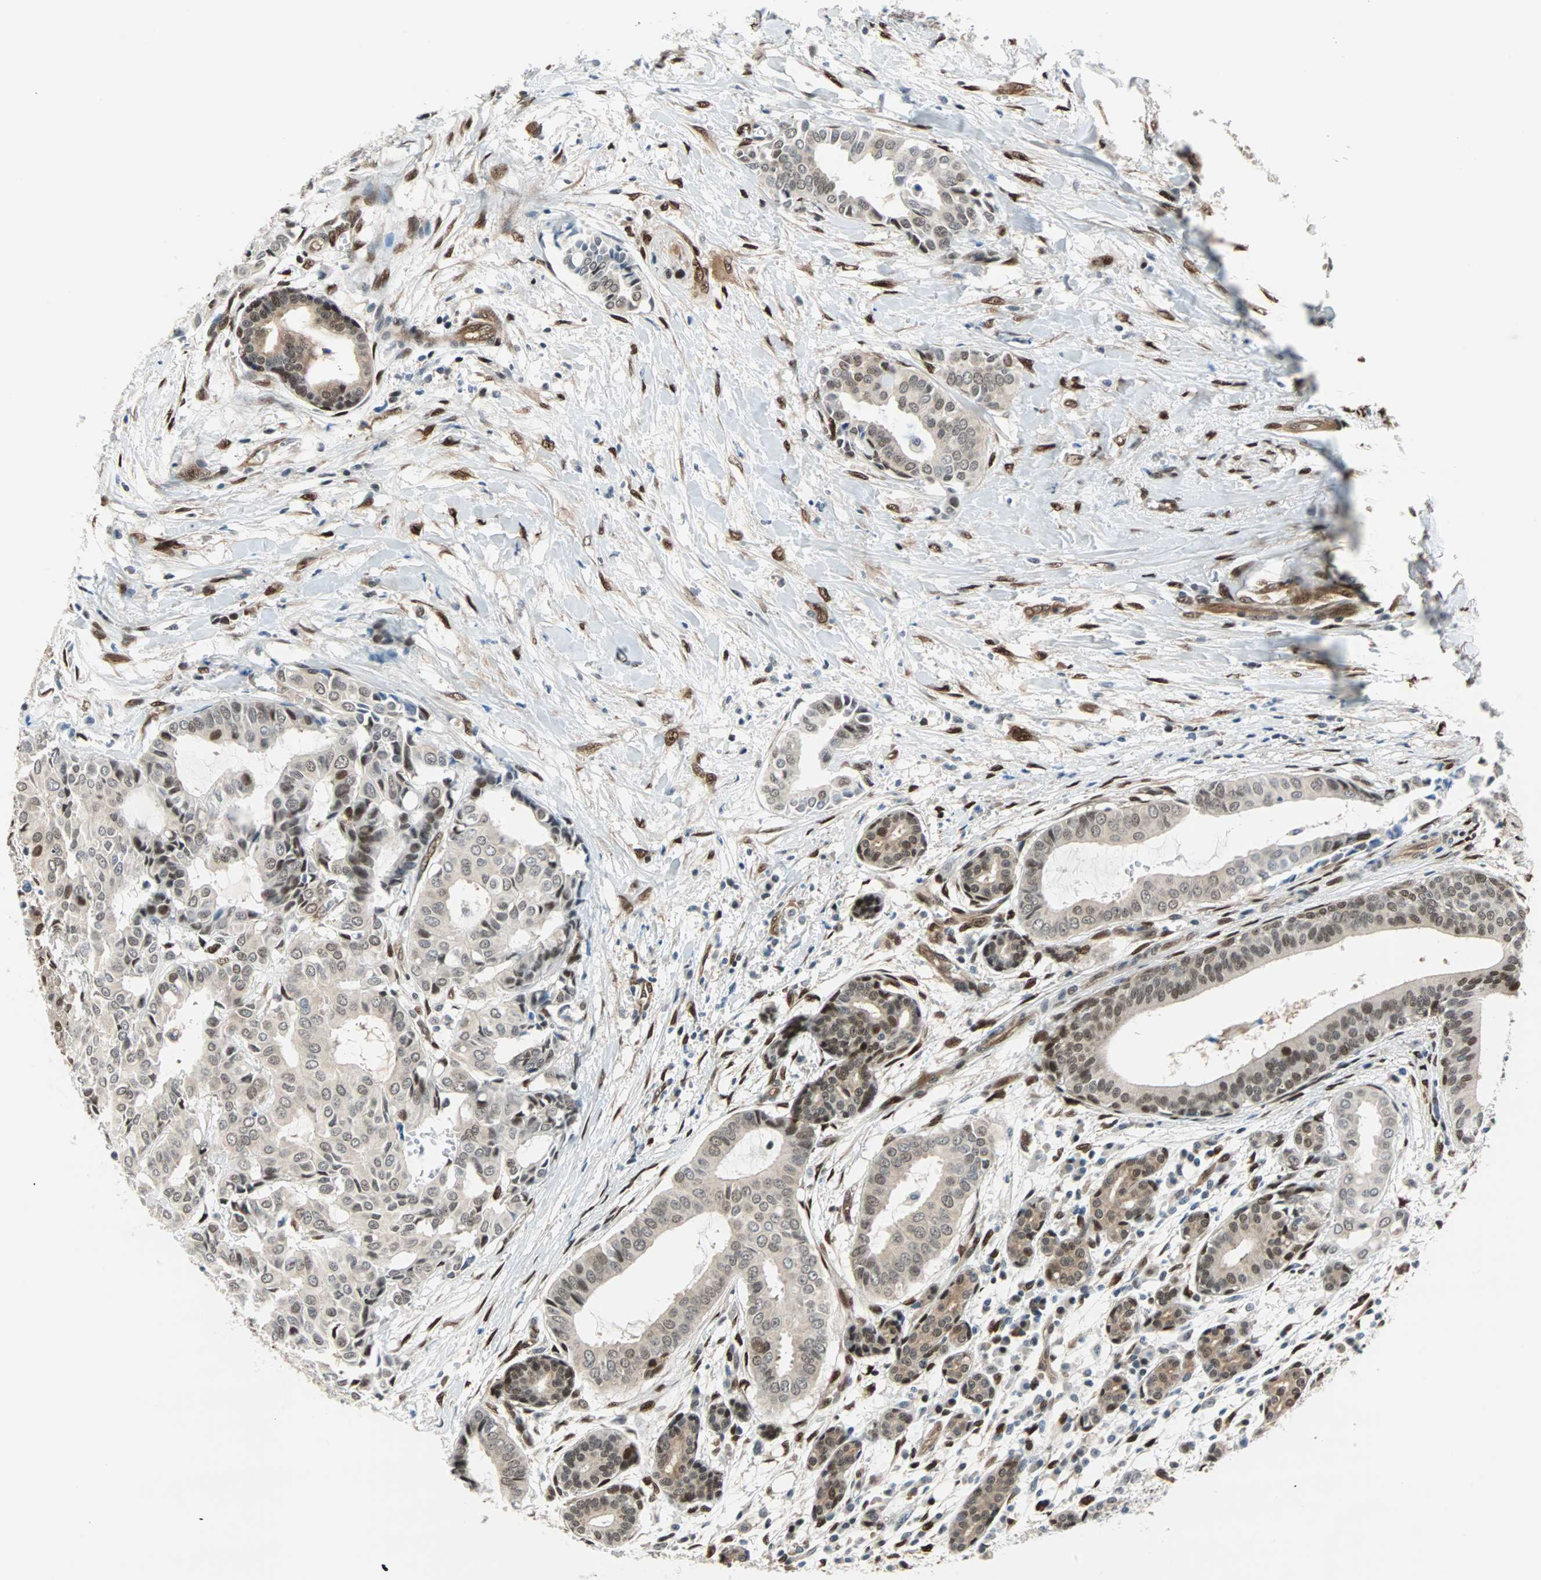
{"staining": {"intensity": "strong", "quantity": ">75%", "location": "cytoplasmic/membranous,nuclear"}, "tissue": "head and neck cancer", "cell_type": "Tumor cells", "image_type": "cancer", "snomed": [{"axis": "morphology", "description": "Adenocarcinoma, NOS"}, {"axis": "topography", "description": "Salivary gland"}, {"axis": "topography", "description": "Head-Neck"}], "caption": "Immunohistochemical staining of human head and neck cancer displays high levels of strong cytoplasmic/membranous and nuclear protein staining in about >75% of tumor cells. (Brightfield microscopy of DAB IHC at high magnification).", "gene": "WWTR1", "patient": {"sex": "female", "age": 59}}